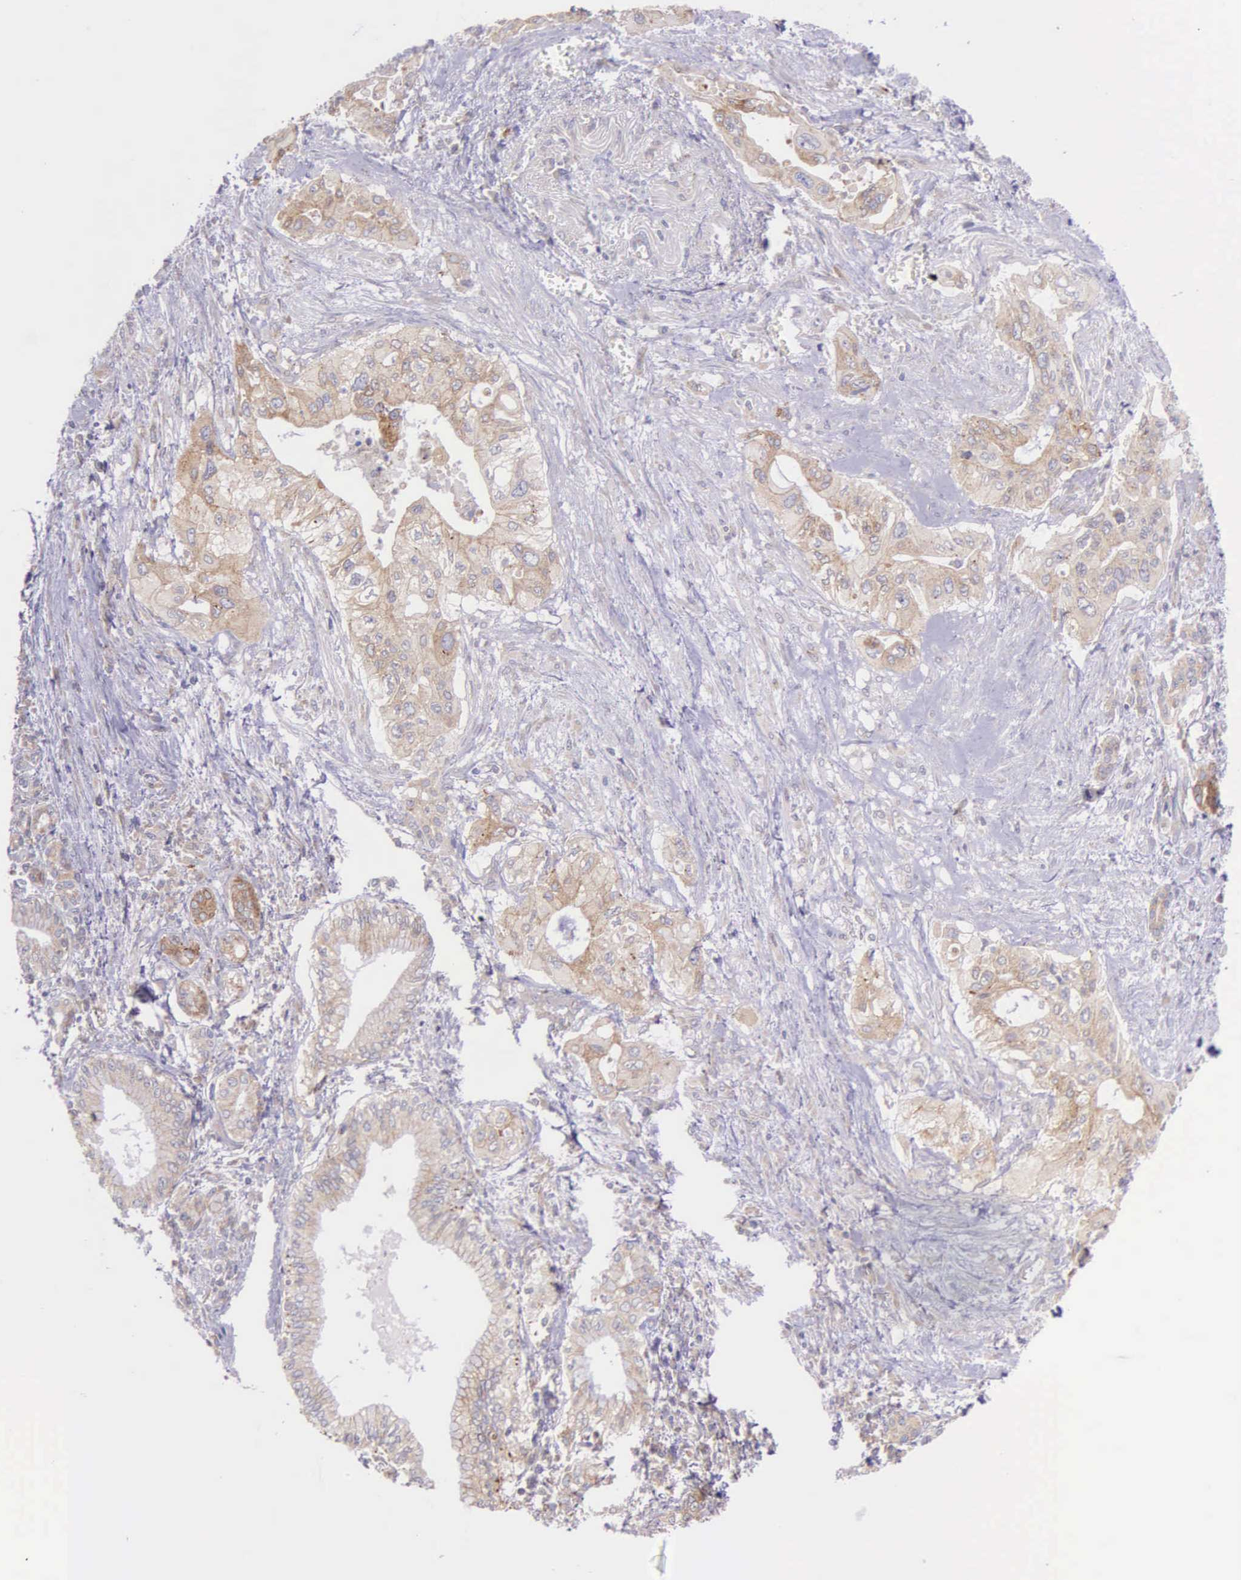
{"staining": {"intensity": "weak", "quantity": ">75%", "location": "cytoplasmic/membranous"}, "tissue": "pancreatic cancer", "cell_type": "Tumor cells", "image_type": "cancer", "snomed": [{"axis": "morphology", "description": "Adenocarcinoma, NOS"}, {"axis": "topography", "description": "Pancreas"}], "caption": "Pancreatic cancer (adenocarcinoma) stained with a protein marker shows weak staining in tumor cells.", "gene": "NSDHL", "patient": {"sex": "male", "age": 77}}